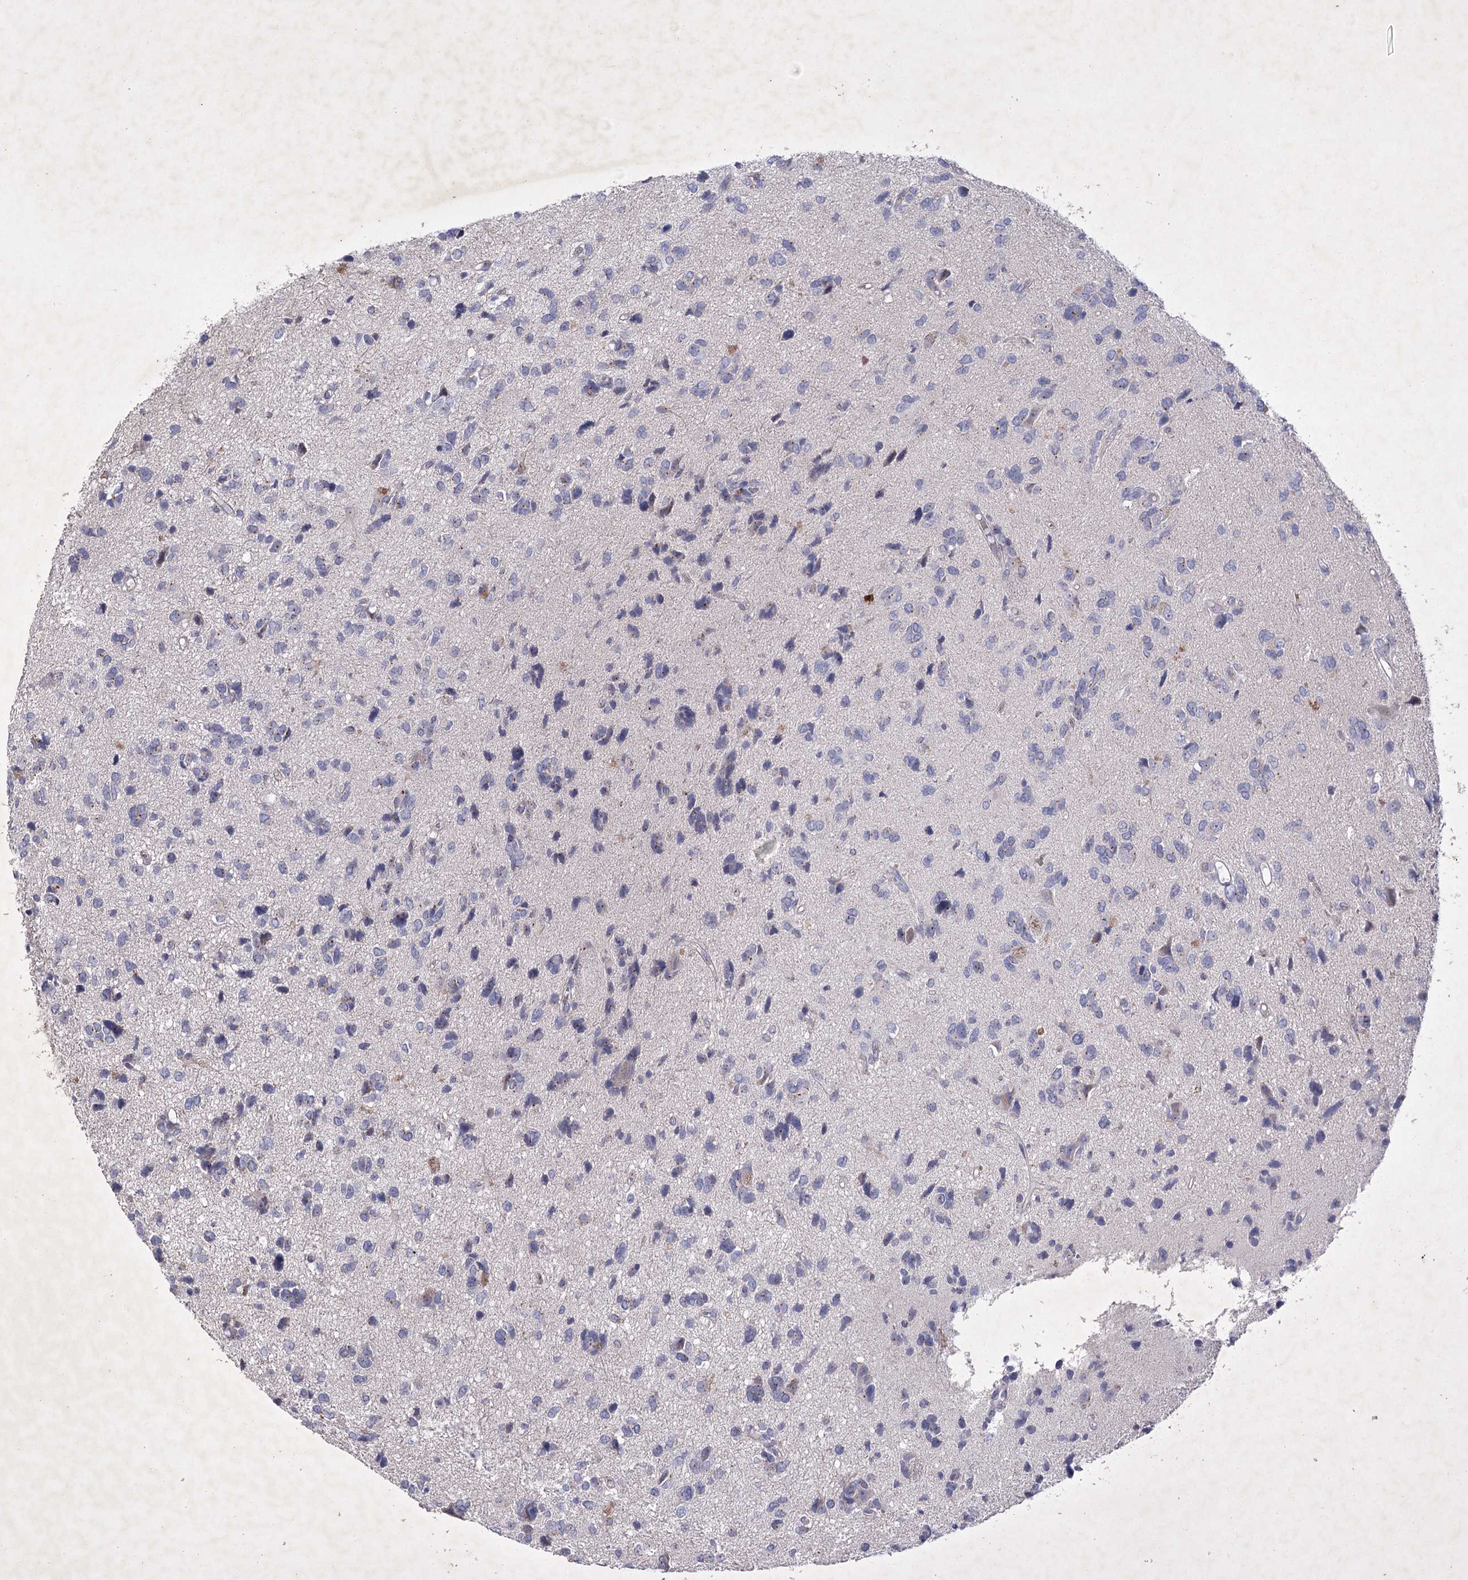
{"staining": {"intensity": "negative", "quantity": "none", "location": "none"}, "tissue": "glioma", "cell_type": "Tumor cells", "image_type": "cancer", "snomed": [{"axis": "morphology", "description": "Glioma, malignant, High grade"}, {"axis": "topography", "description": "Brain"}], "caption": "Human malignant high-grade glioma stained for a protein using IHC displays no staining in tumor cells.", "gene": "COX15", "patient": {"sex": "female", "age": 59}}